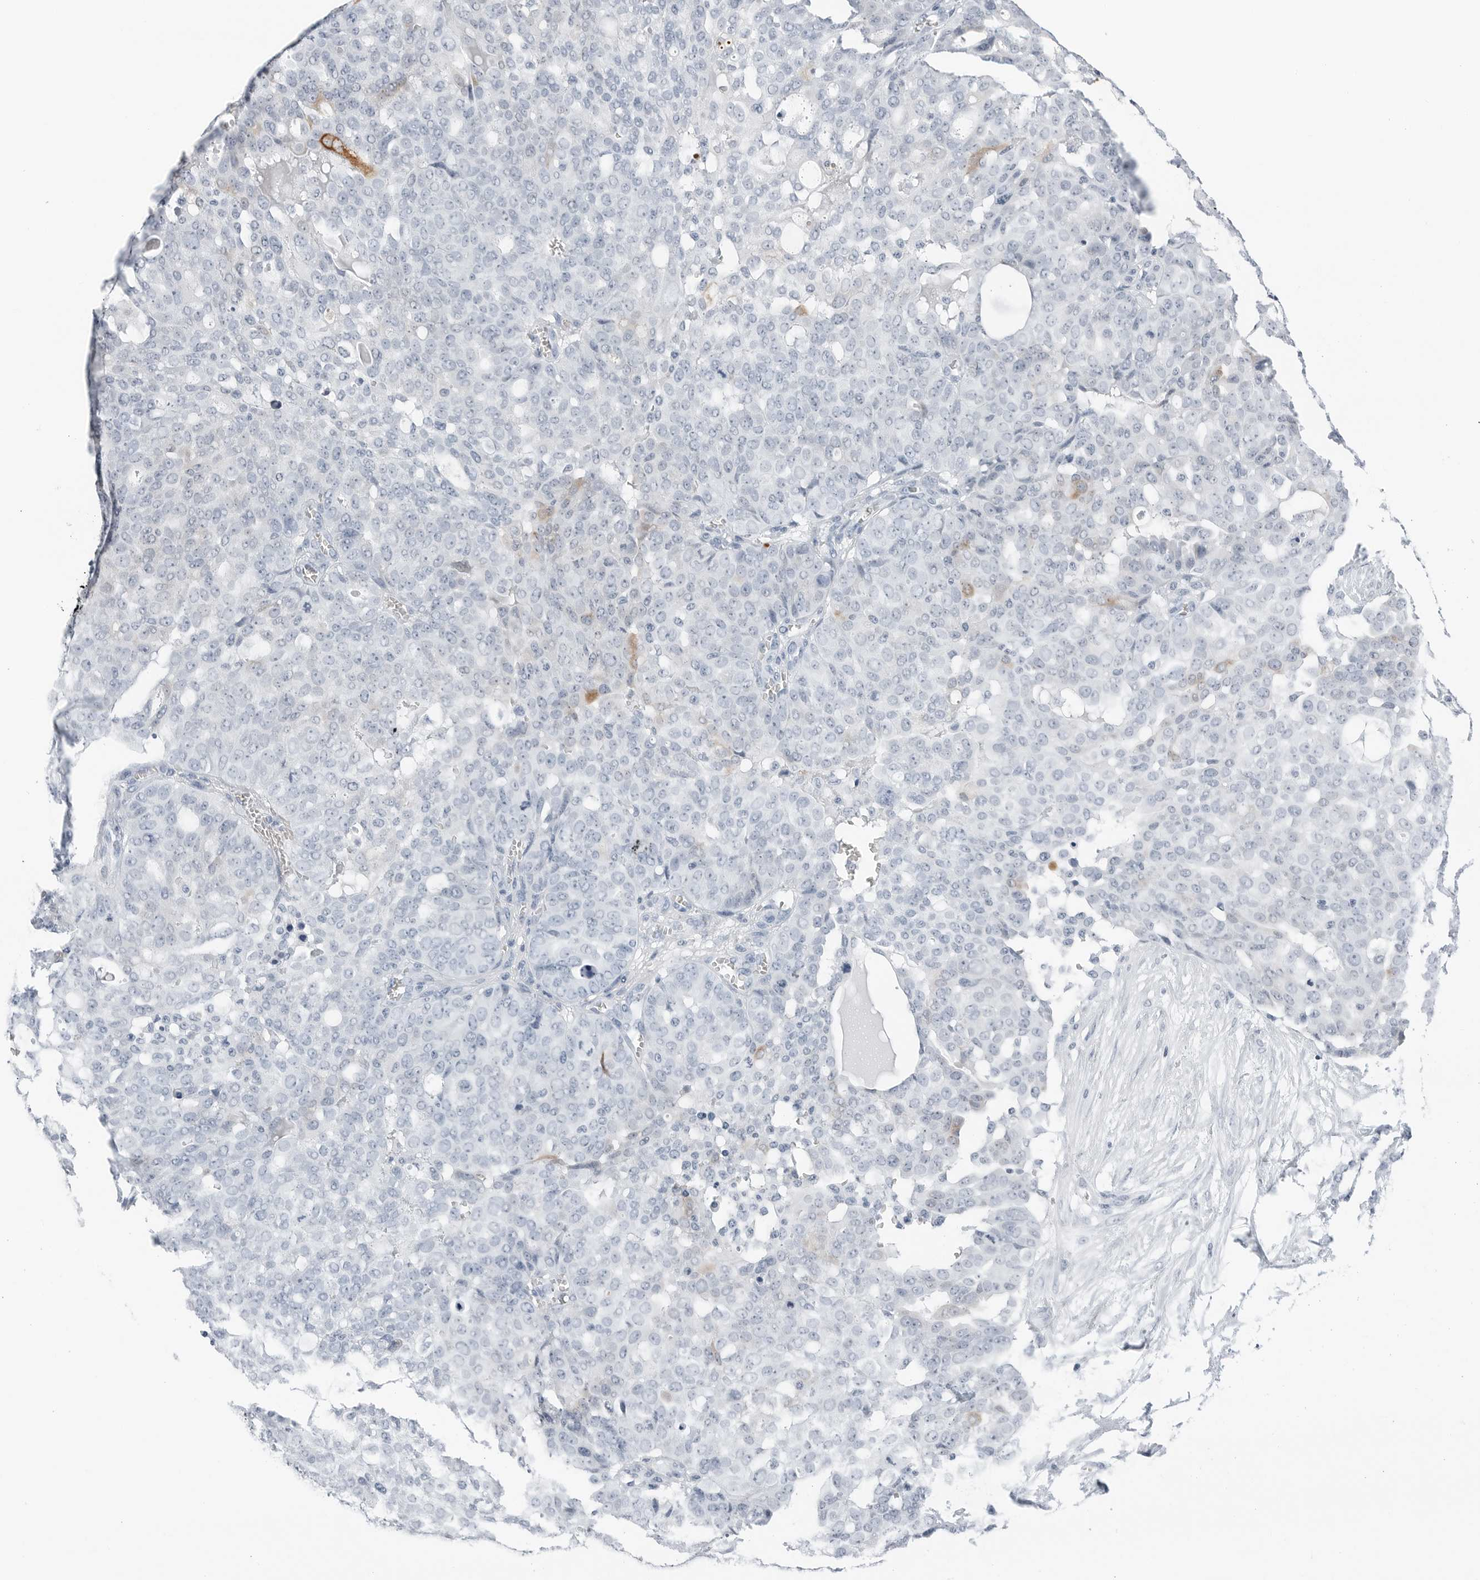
{"staining": {"intensity": "negative", "quantity": "none", "location": "none"}, "tissue": "ovarian cancer", "cell_type": "Tumor cells", "image_type": "cancer", "snomed": [{"axis": "morphology", "description": "Cystadenocarcinoma, serous, NOS"}, {"axis": "topography", "description": "Soft tissue"}, {"axis": "topography", "description": "Ovary"}], "caption": "Human ovarian cancer (serous cystadenocarcinoma) stained for a protein using immunohistochemistry demonstrates no staining in tumor cells.", "gene": "SLPI", "patient": {"sex": "female", "age": 57}}